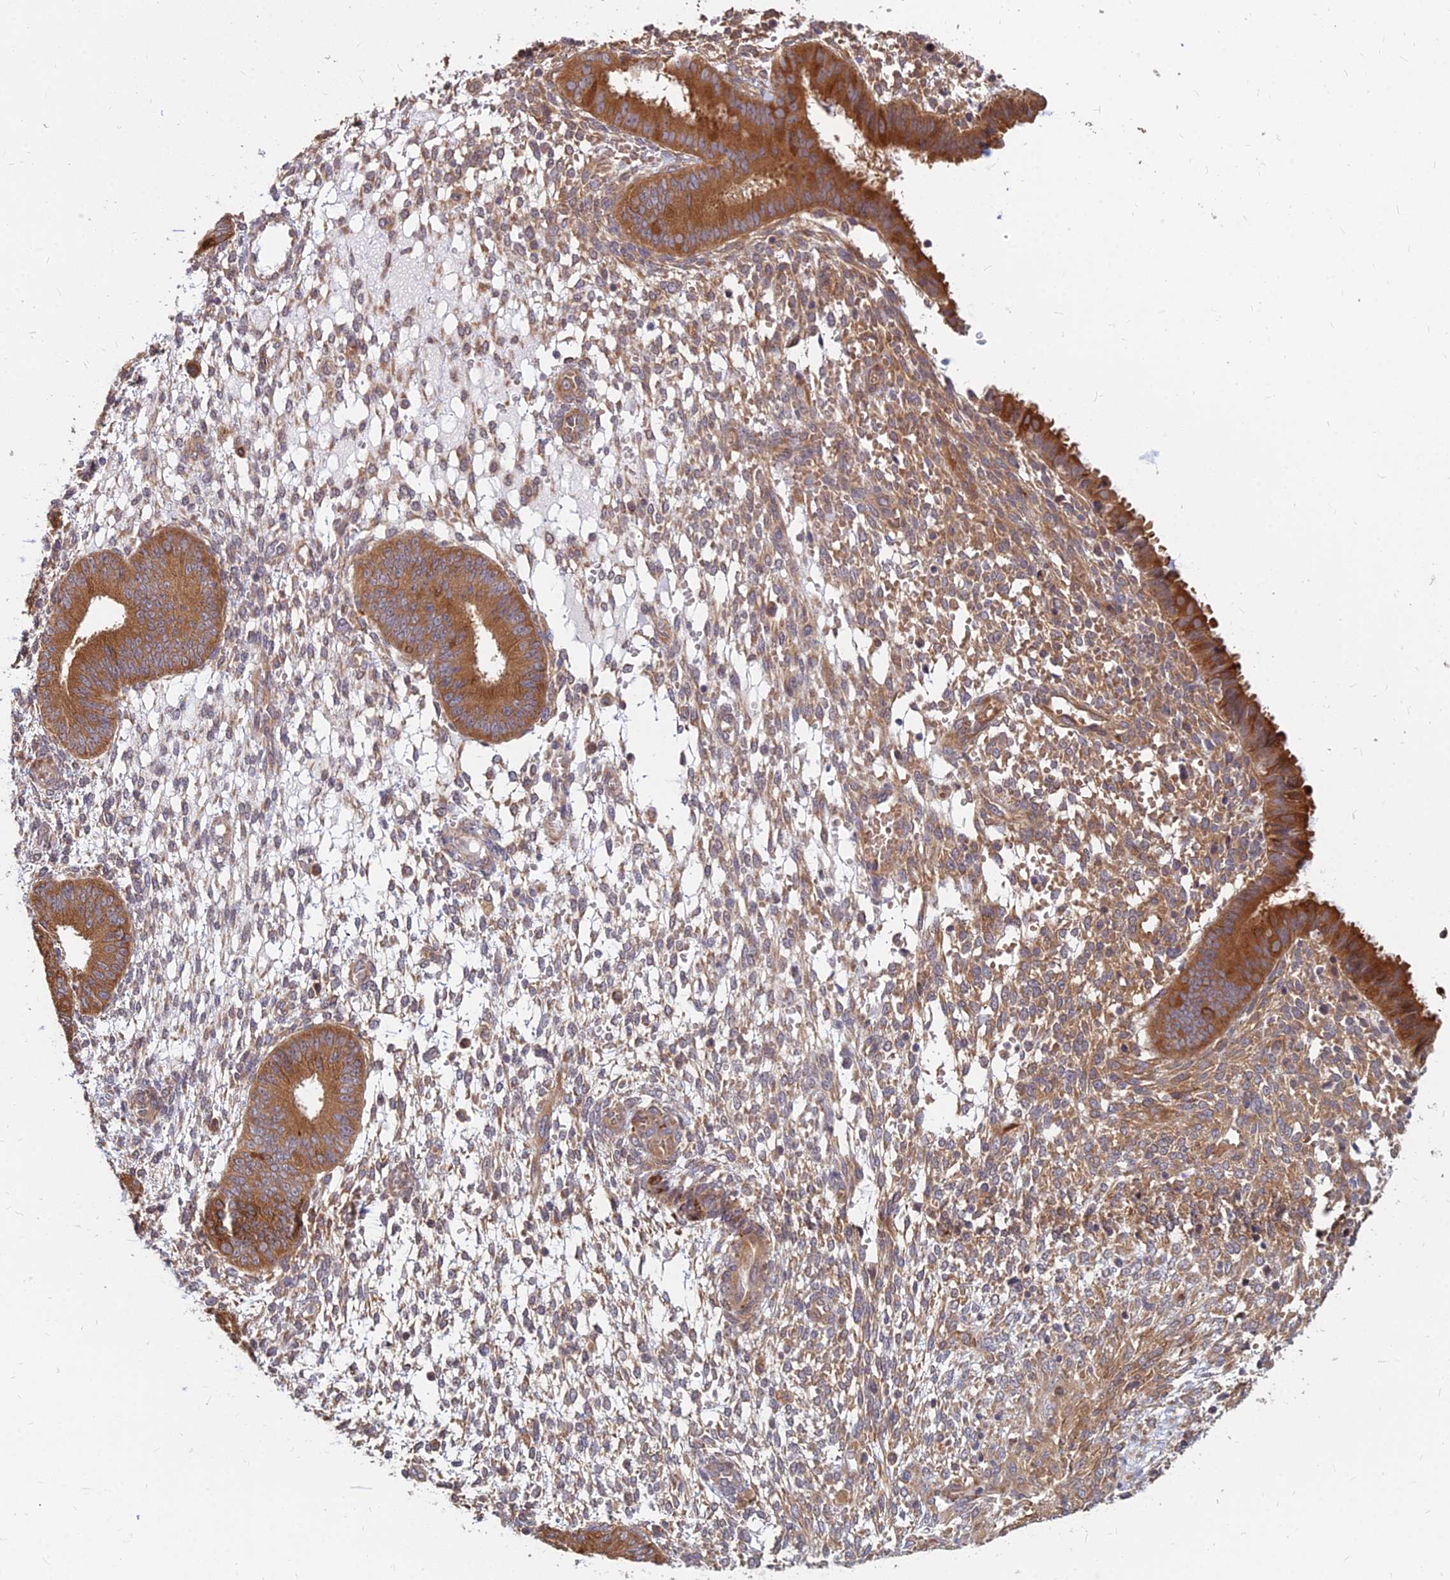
{"staining": {"intensity": "weak", "quantity": "<25%", "location": "cytoplasmic/membranous"}, "tissue": "endometrium", "cell_type": "Cells in endometrial stroma", "image_type": "normal", "snomed": [{"axis": "morphology", "description": "Normal tissue, NOS"}, {"axis": "topography", "description": "Endometrium"}], "caption": "DAB (3,3'-diaminobenzidine) immunohistochemical staining of benign human endometrium shows no significant expression in cells in endometrial stroma.", "gene": "CCT6A", "patient": {"sex": "female", "age": 49}}